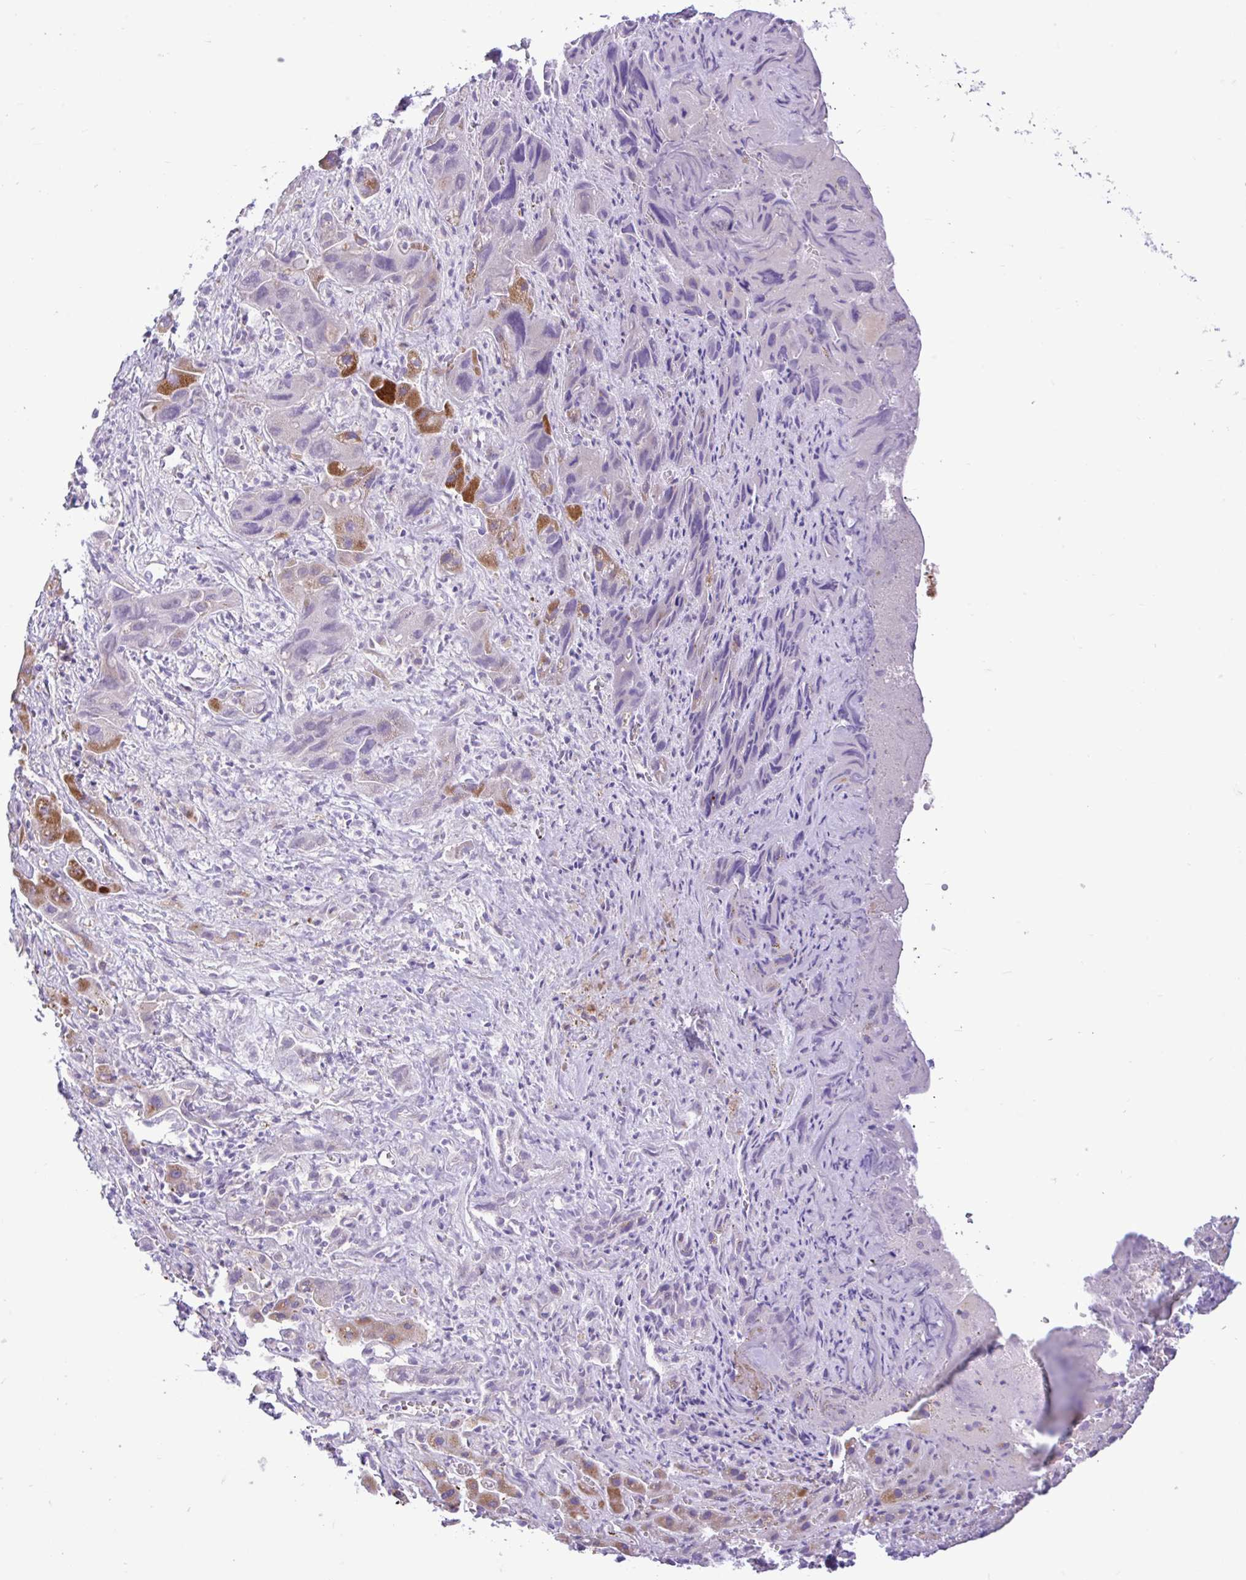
{"staining": {"intensity": "strong", "quantity": "<25%", "location": "cytoplasmic/membranous"}, "tissue": "liver cancer", "cell_type": "Tumor cells", "image_type": "cancer", "snomed": [{"axis": "morphology", "description": "Cholangiocarcinoma"}, {"axis": "topography", "description": "Liver"}], "caption": "Protein staining reveals strong cytoplasmic/membranous staining in about <25% of tumor cells in liver cancer (cholangiocarcinoma).", "gene": "ZNF101", "patient": {"sex": "male", "age": 67}}